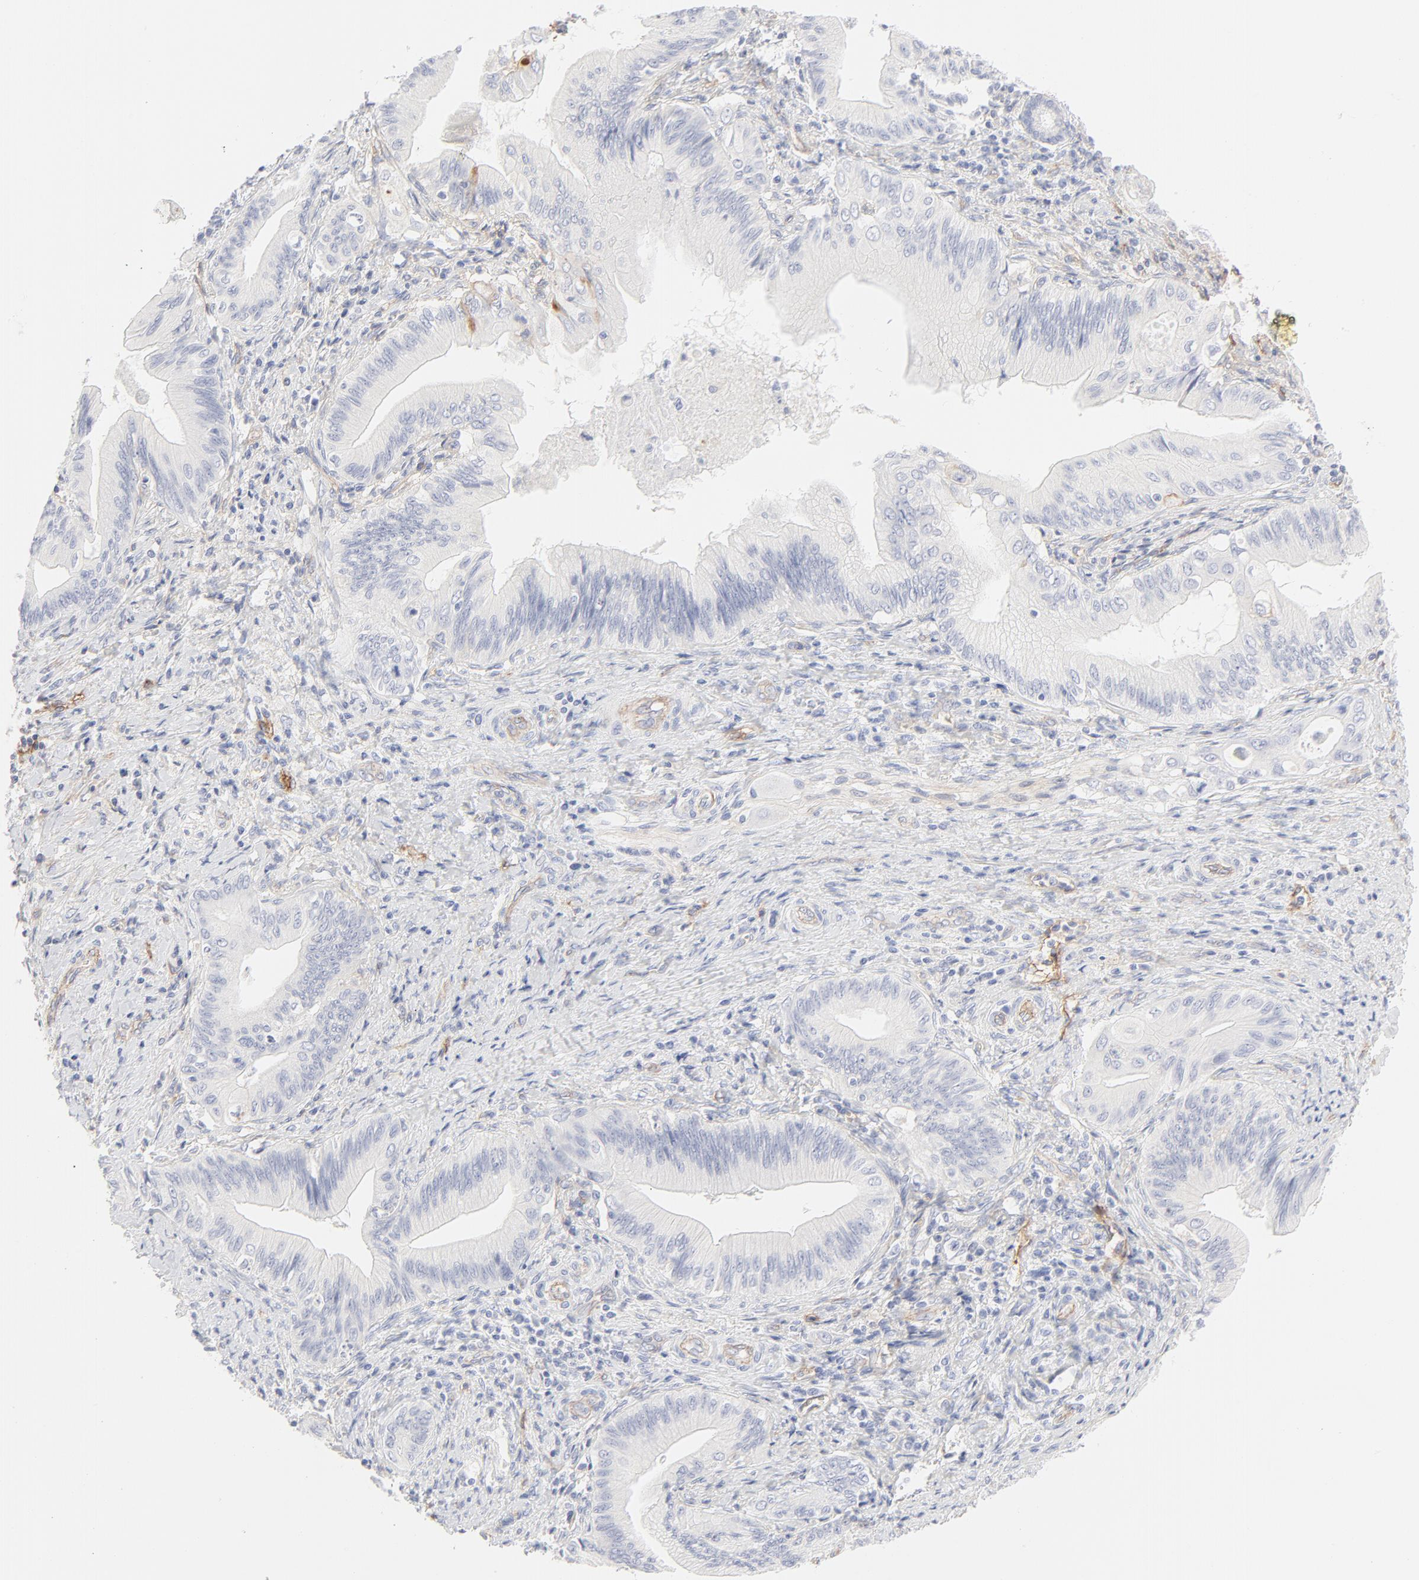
{"staining": {"intensity": "negative", "quantity": "none", "location": "none"}, "tissue": "liver cancer", "cell_type": "Tumor cells", "image_type": "cancer", "snomed": [{"axis": "morphology", "description": "Cholangiocarcinoma"}, {"axis": "topography", "description": "Liver"}], "caption": "Liver cancer was stained to show a protein in brown. There is no significant staining in tumor cells.", "gene": "ITGA5", "patient": {"sex": "male", "age": 58}}